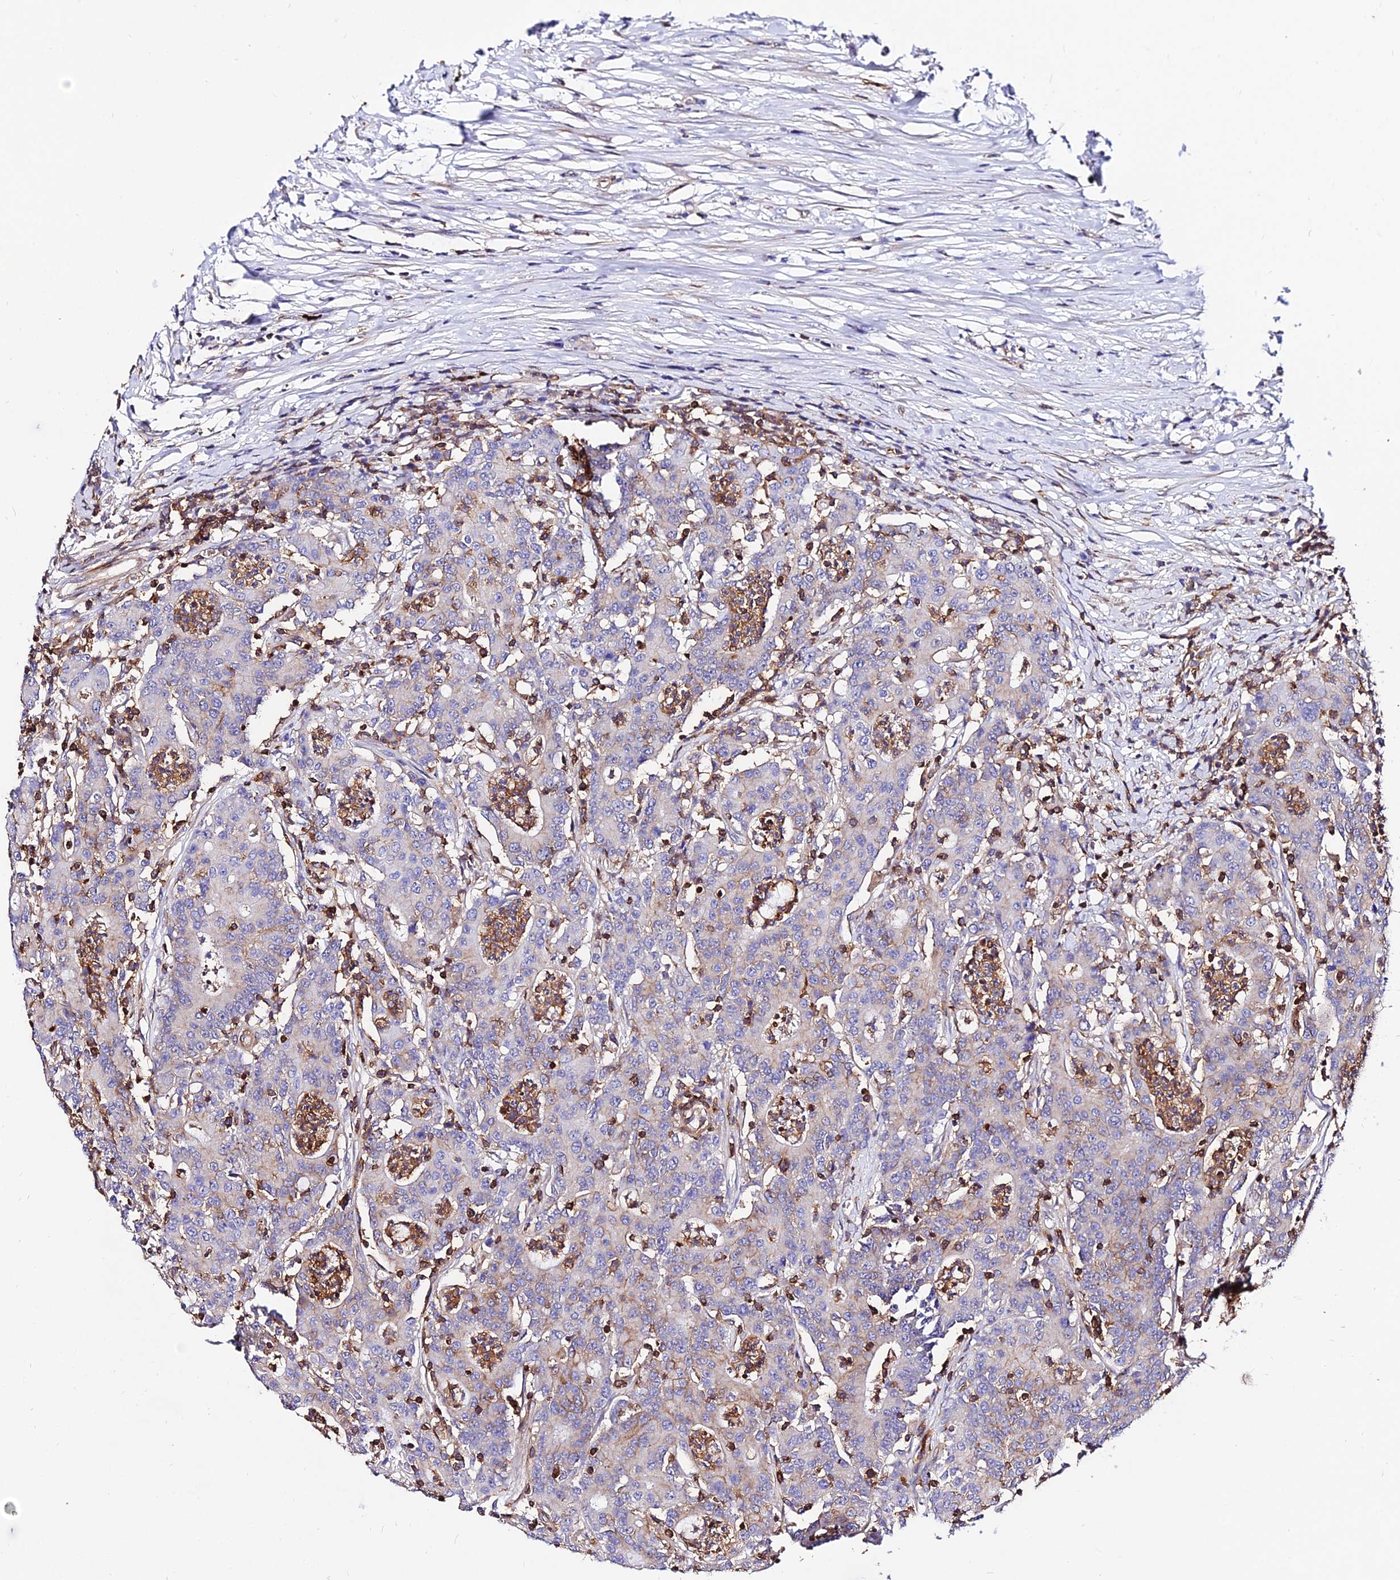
{"staining": {"intensity": "weak", "quantity": "25%-75%", "location": "cytoplasmic/membranous"}, "tissue": "colorectal cancer", "cell_type": "Tumor cells", "image_type": "cancer", "snomed": [{"axis": "morphology", "description": "Adenocarcinoma, NOS"}, {"axis": "topography", "description": "Colon"}], "caption": "Immunohistochemical staining of colorectal cancer (adenocarcinoma) demonstrates low levels of weak cytoplasmic/membranous expression in about 25%-75% of tumor cells.", "gene": "CSRP1", "patient": {"sex": "male", "age": 83}}